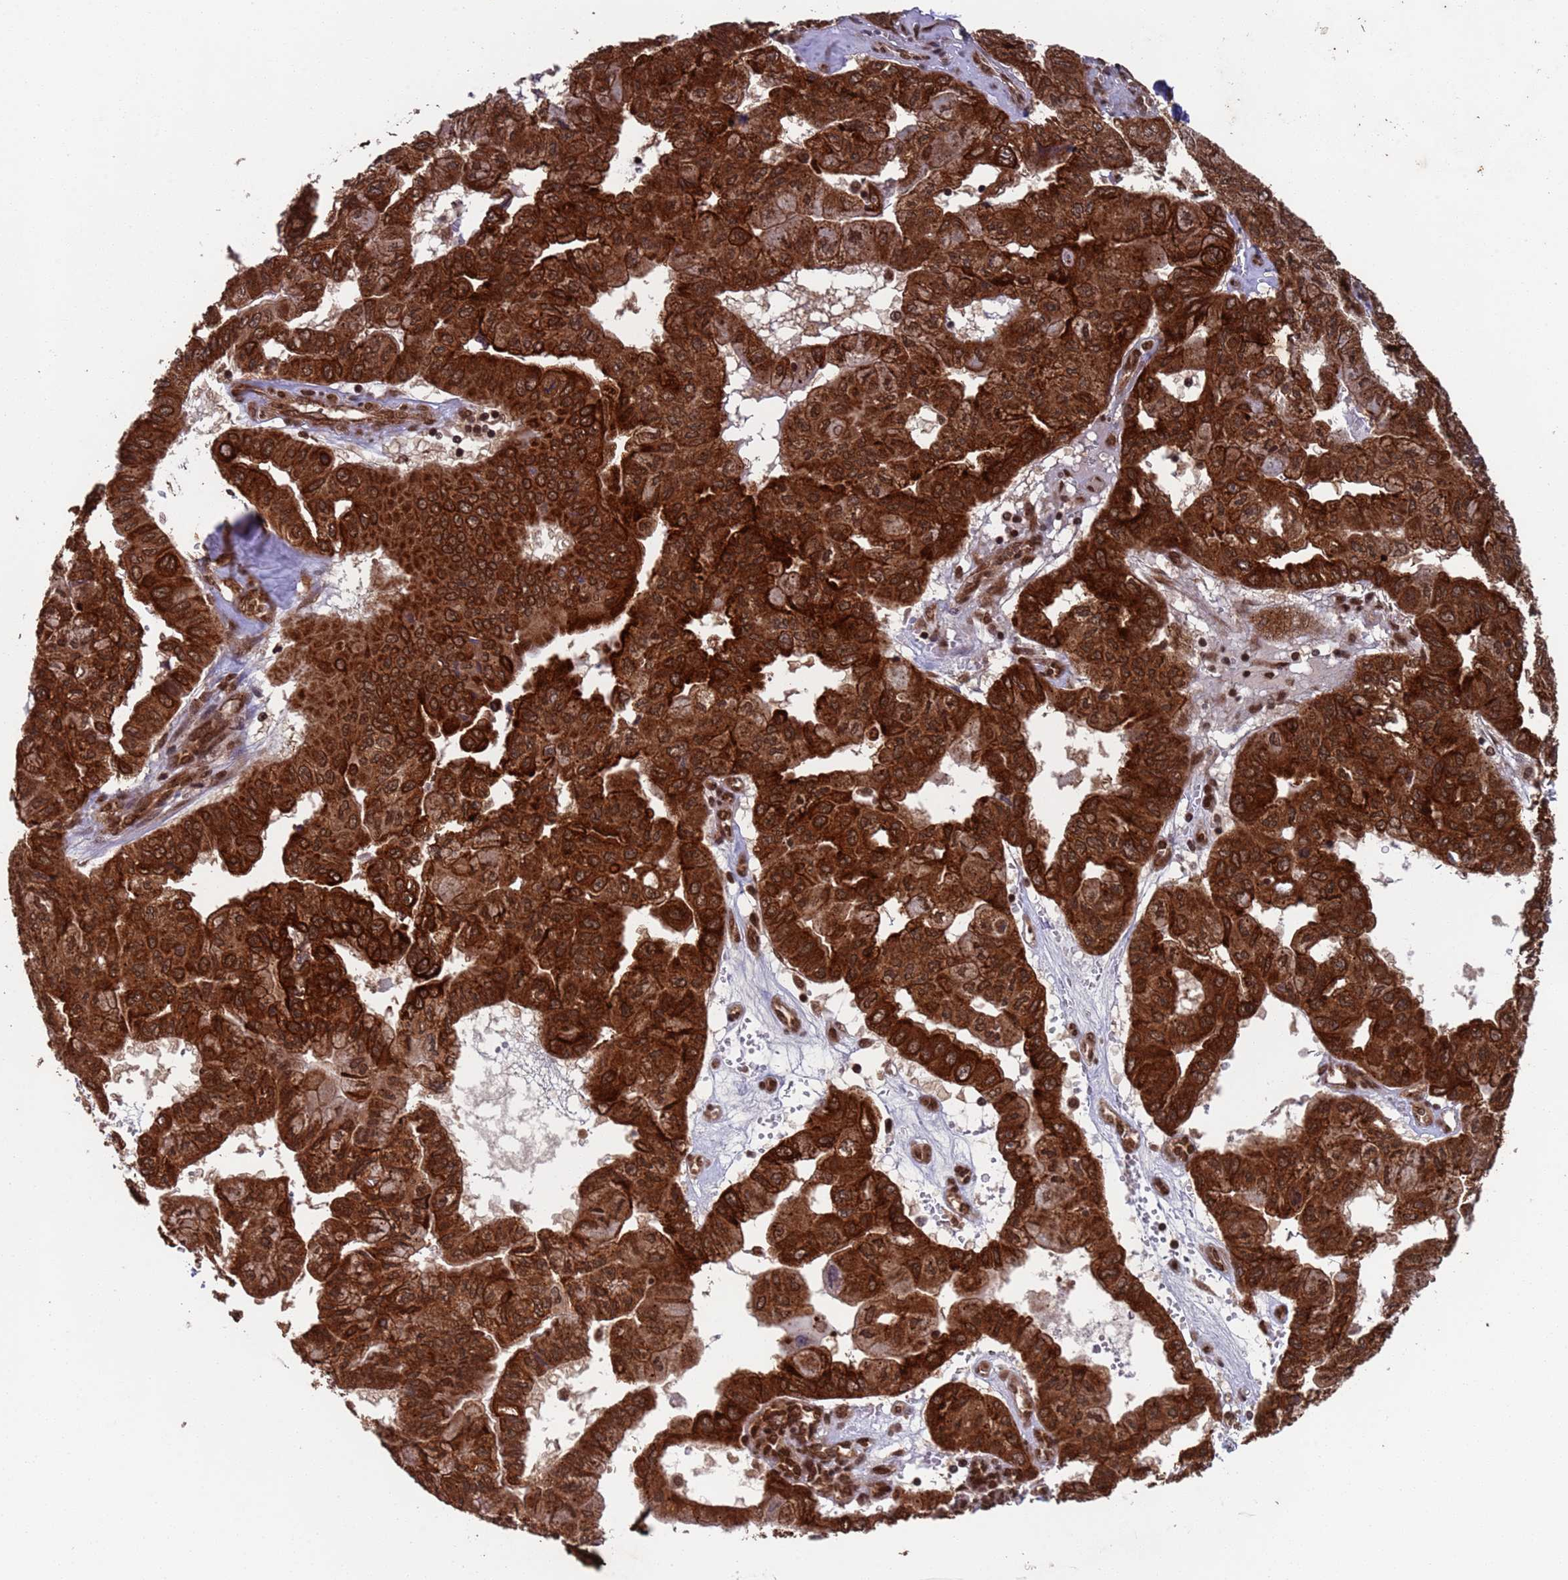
{"staining": {"intensity": "strong", "quantity": ">75%", "location": "cytoplasmic/membranous,nuclear"}, "tissue": "pancreatic cancer", "cell_type": "Tumor cells", "image_type": "cancer", "snomed": [{"axis": "morphology", "description": "Adenocarcinoma, NOS"}, {"axis": "topography", "description": "Pancreas"}], "caption": "Protein staining displays strong cytoplasmic/membranous and nuclear expression in approximately >75% of tumor cells in pancreatic adenocarcinoma.", "gene": "FUBP3", "patient": {"sex": "male", "age": 51}}